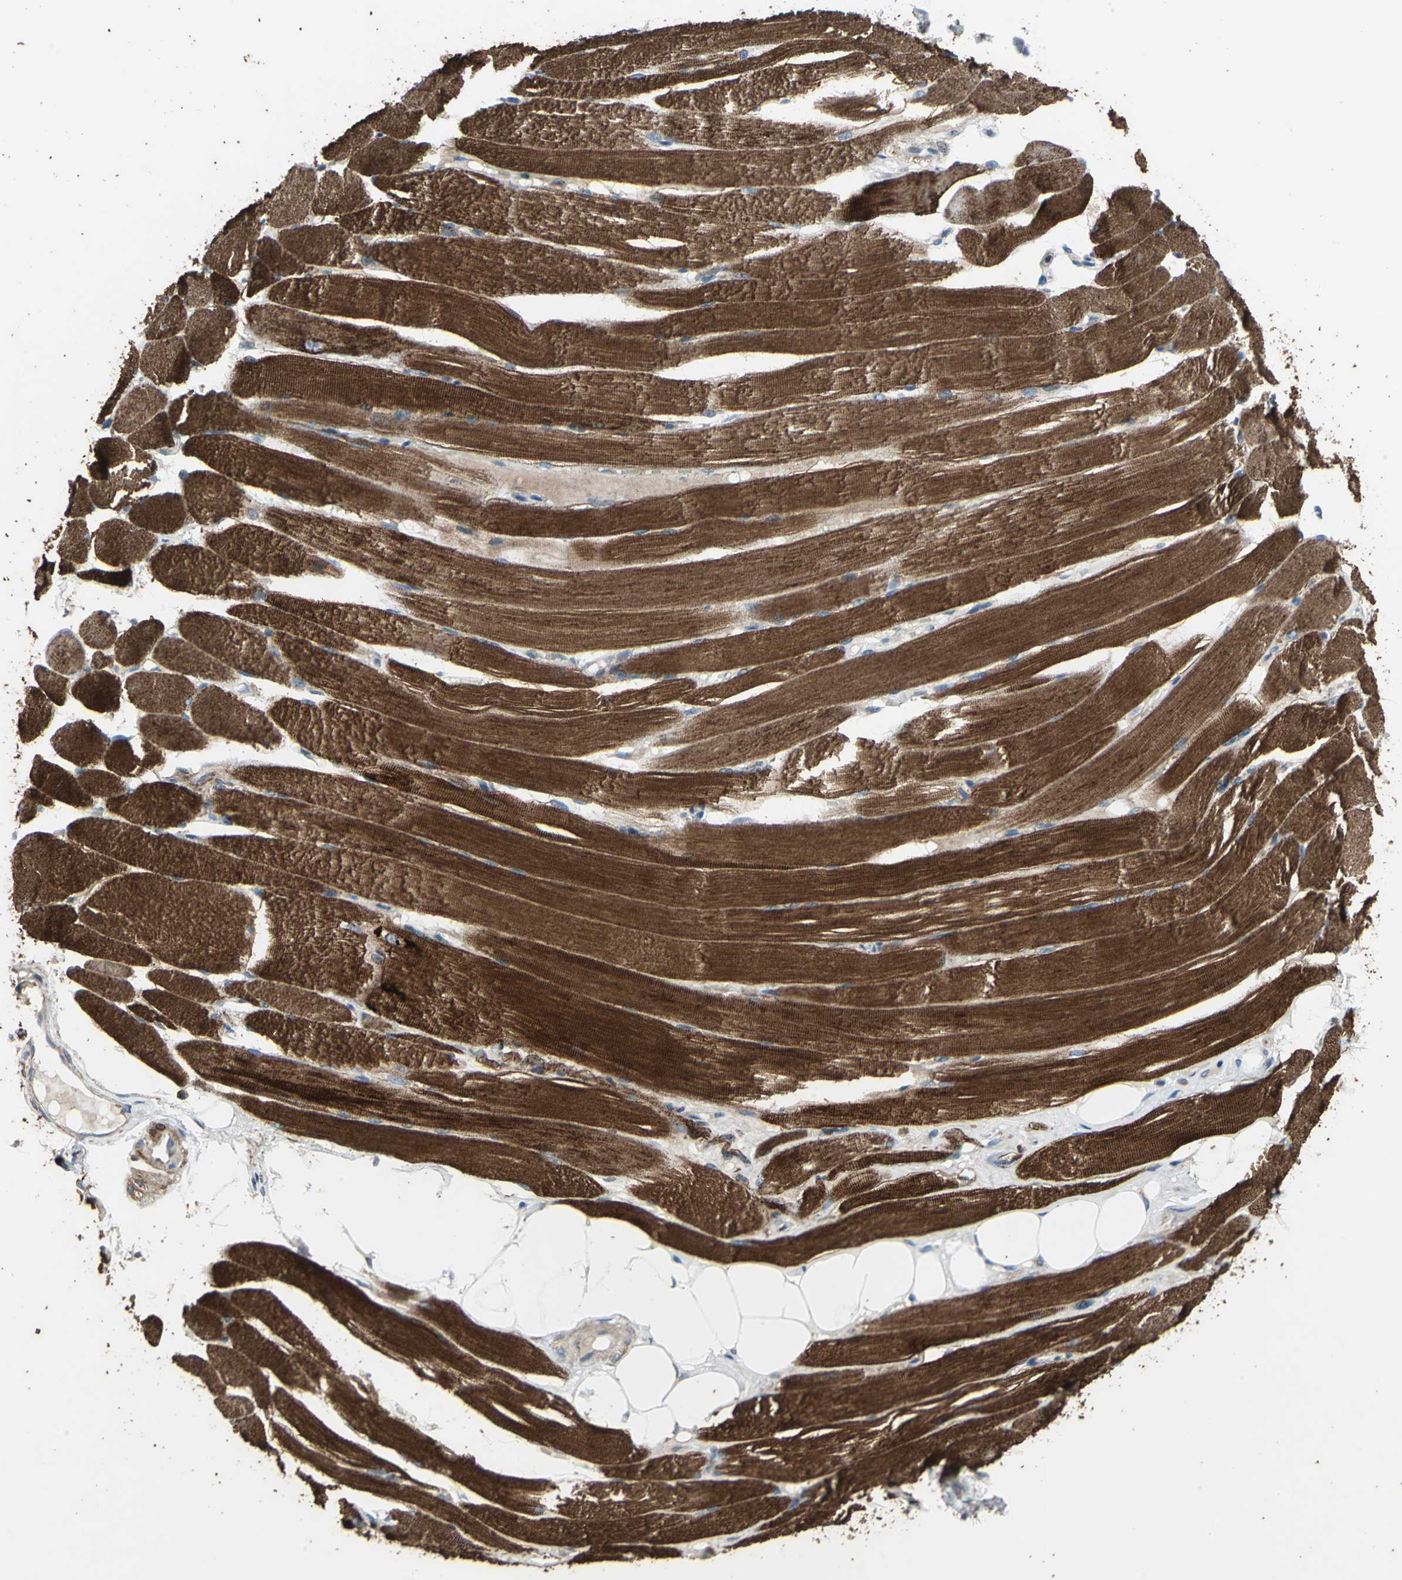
{"staining": {"intensity": "strong", "quantity": ">75%", "location": "cytoplasmic/membranous"}, "tissue": "skeletal muscle", "cell_type": "Myocytes", "image_type": "normal", "snomed": [{"axis": "morphology", "description": "Normal tissue, NOS"}, {"axis": "topography", "description": "Skeletal muscle"}, {"axis": "topography", "description": "Peripheral nerve tissue"}], "caption": "Protein positivity by IHC shows strong cytoplasmic/membranous positivity in about >75% of myocytes in unremarkable skeletal muscle. (Stains: DAB (3,3'-diaminobenzidine) in brown, nuclei in blue, Microscopy: brightfield microscopy at high magnification).", "gene": "POLRMT", "patient": {"sex": "female", "age": 84}}